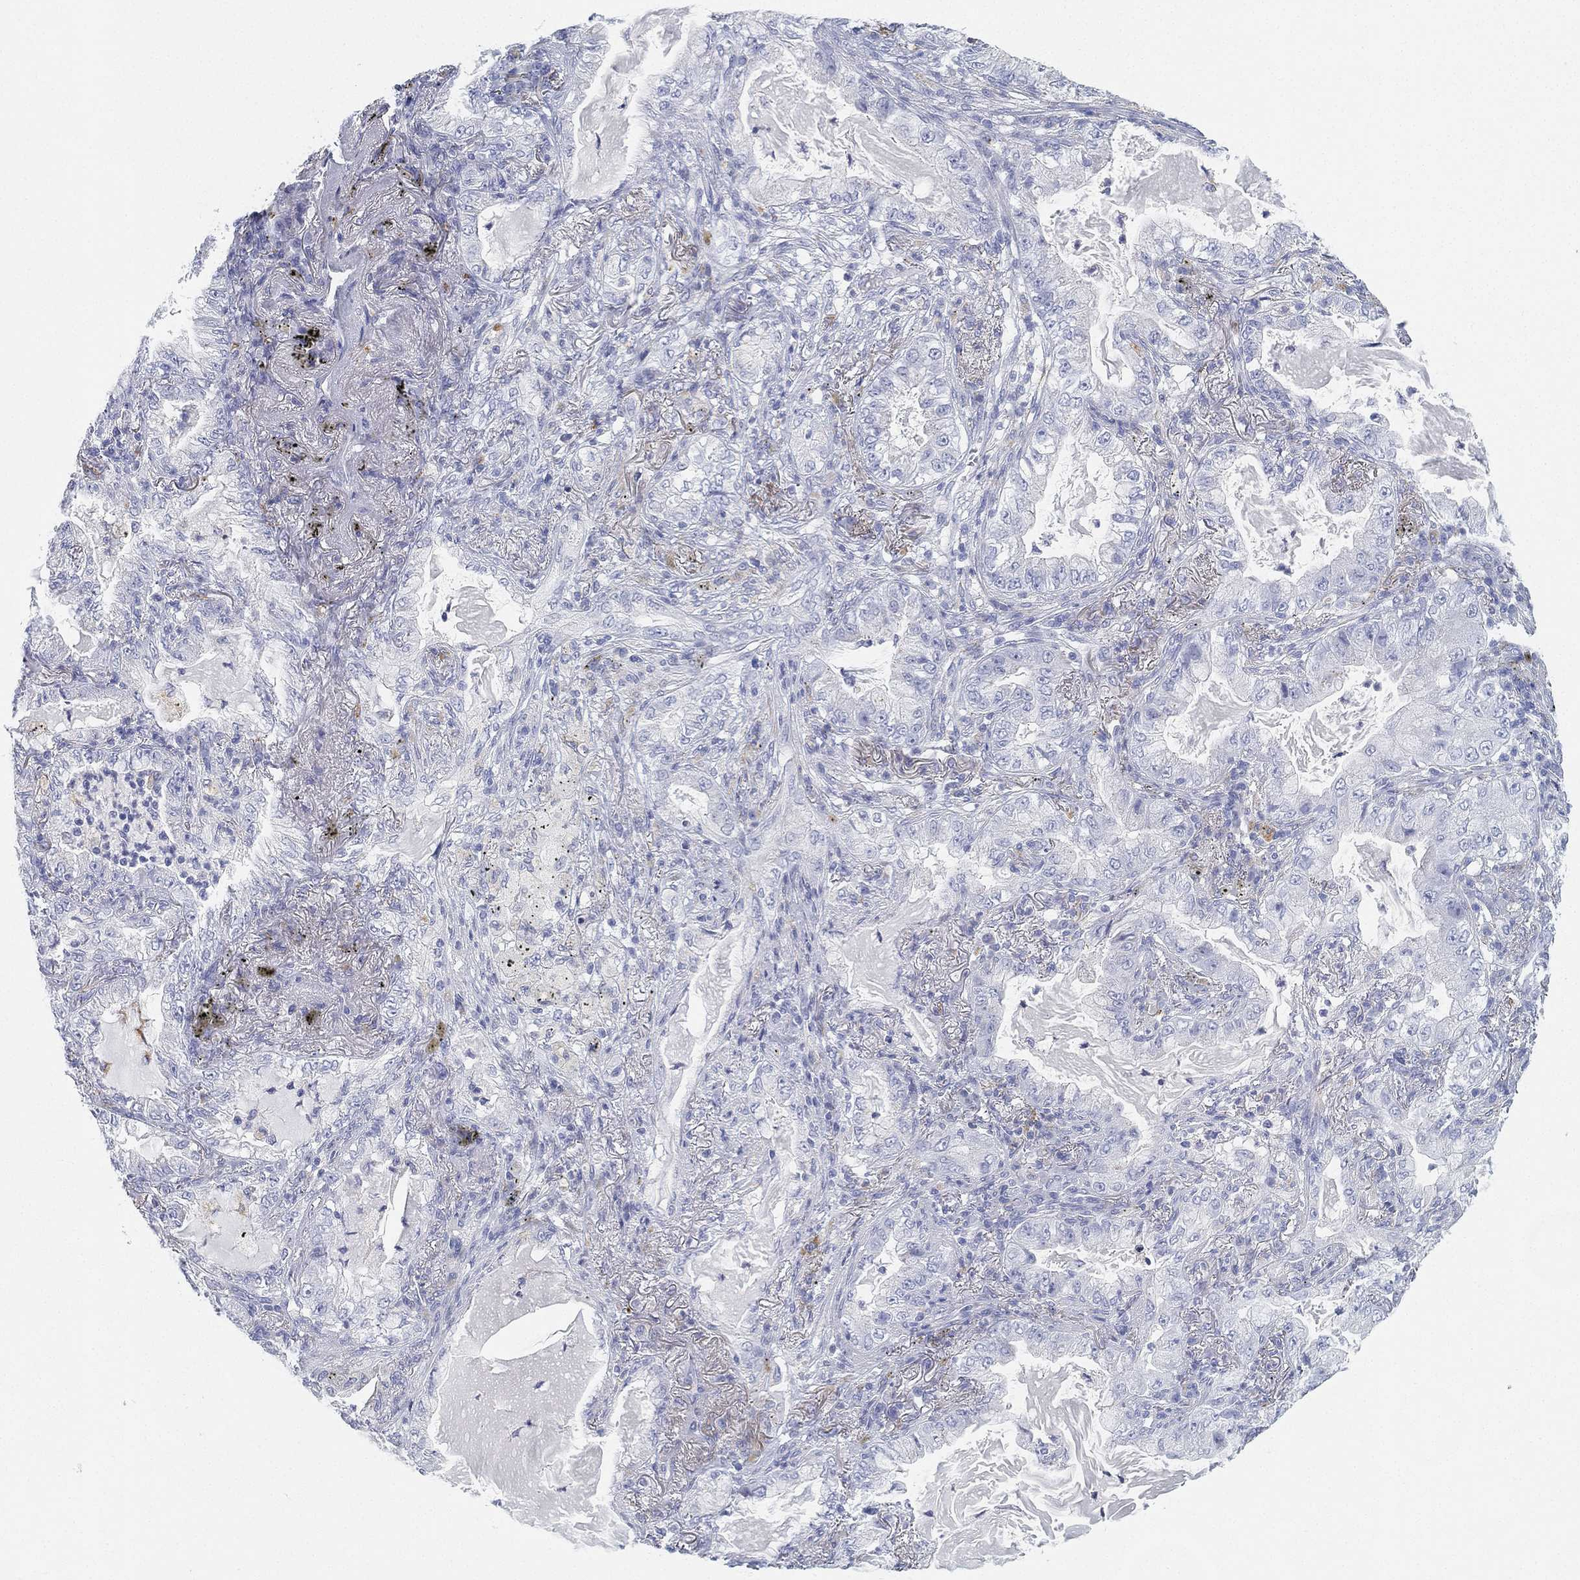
{"staining": {"intensity": "negative", "quantity": "none", "location": "none"}, "tissue": "lung cancer", "cell_type": "Tumor cells", "image_type": "cancer", "snomed": [{"axis": "morphology", "description": "Adenocarcinoma, NOS"}, {"axis": "topography", "description": "Lung"}], "caption": "This is an immunohistochemistry photomicrograph of lung cancer. There is no staining in tumor cells.", "gene": "GPR61", "patient": {"sex": "female", "age": 73}}